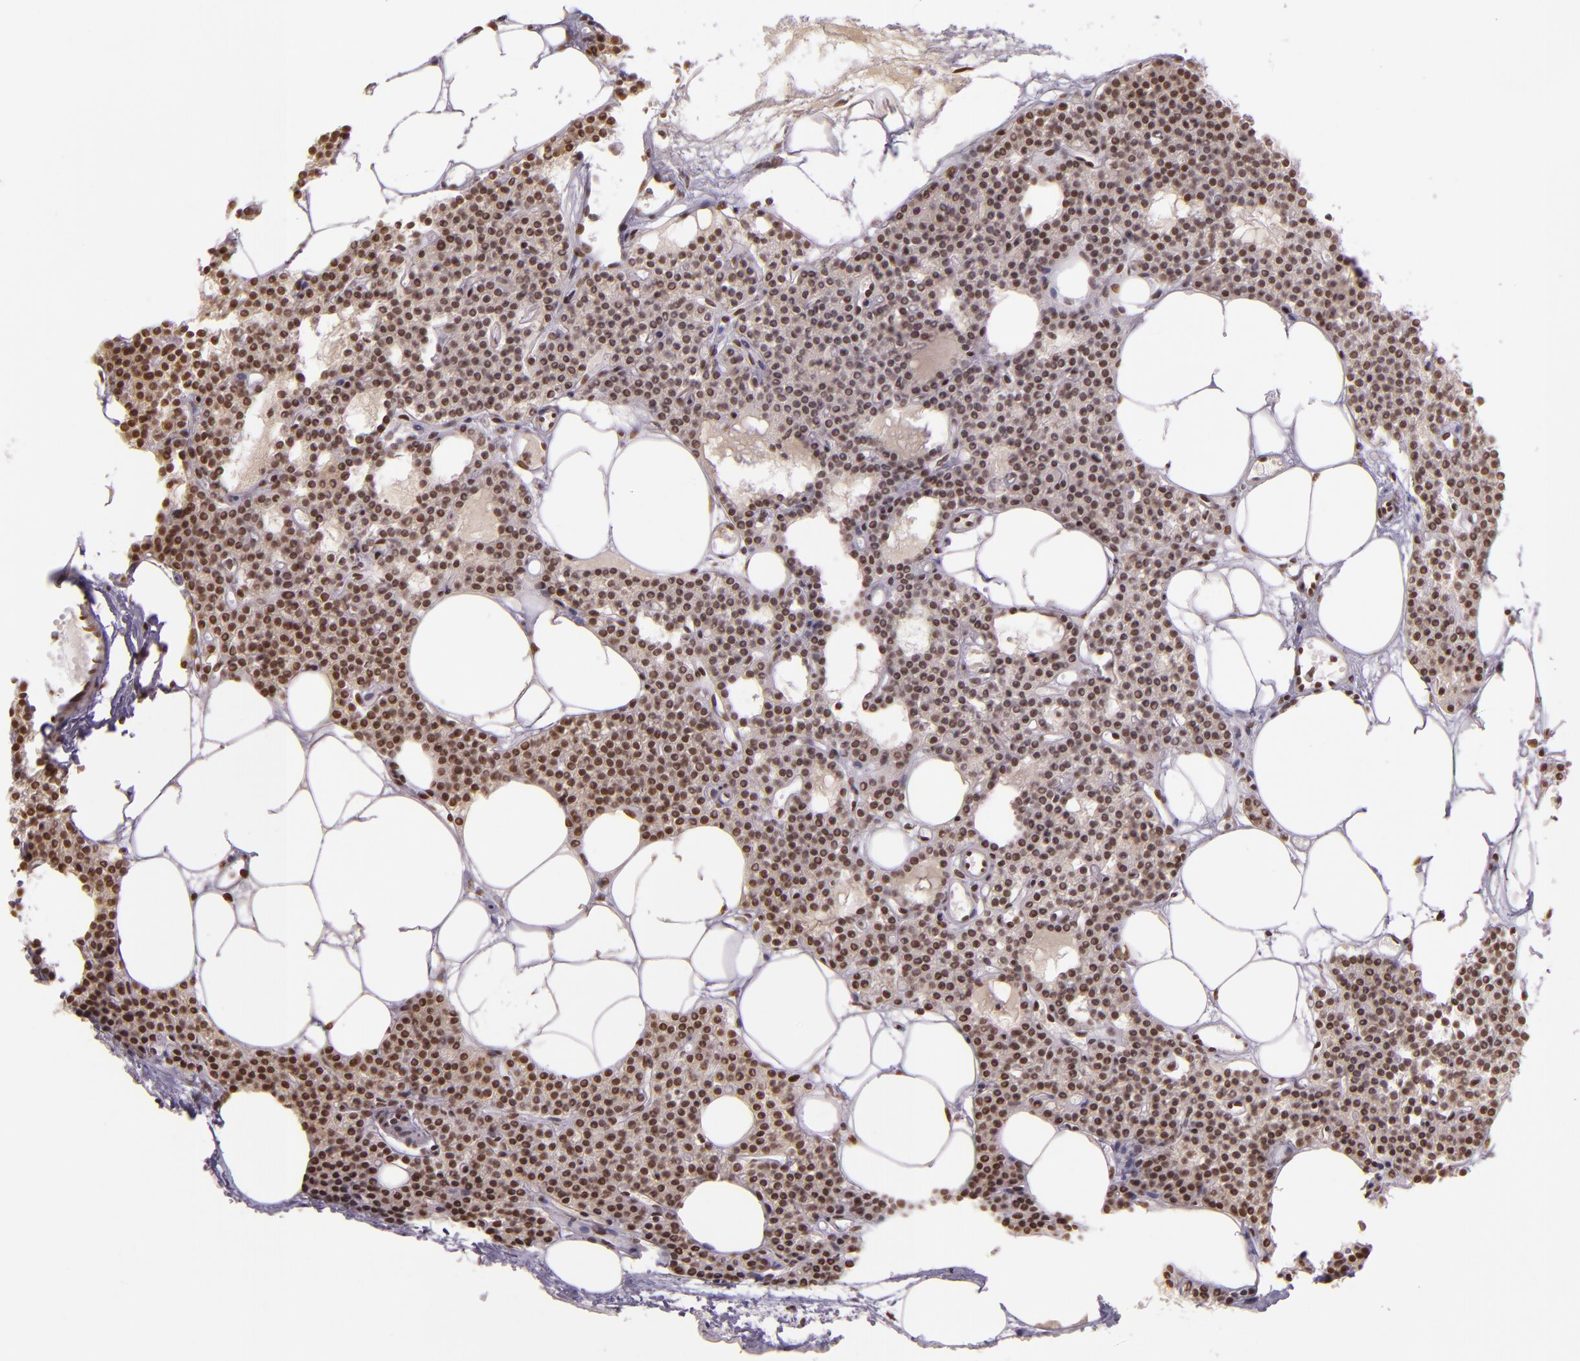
{"staining": {"intensity": "moderate", "quantity": ">75%", "location": "nuclear"}, "tissue": "parathyroid gland", "cell_type": "Glandular cells", "image_type": "normal", "snomed": [{"axis": "morphology", "description": "Normal tissue, NOS"}, {"axis": "topography", "description": "Parathyroid gland"}], "caption": "Immunohistochemistry of benign parathyroid gland shows medium levels of moderate nuclear staining in approximately >75% of glandular cells.", "gene": "USF1", "patient": {"sex": "male", "age": 24}}